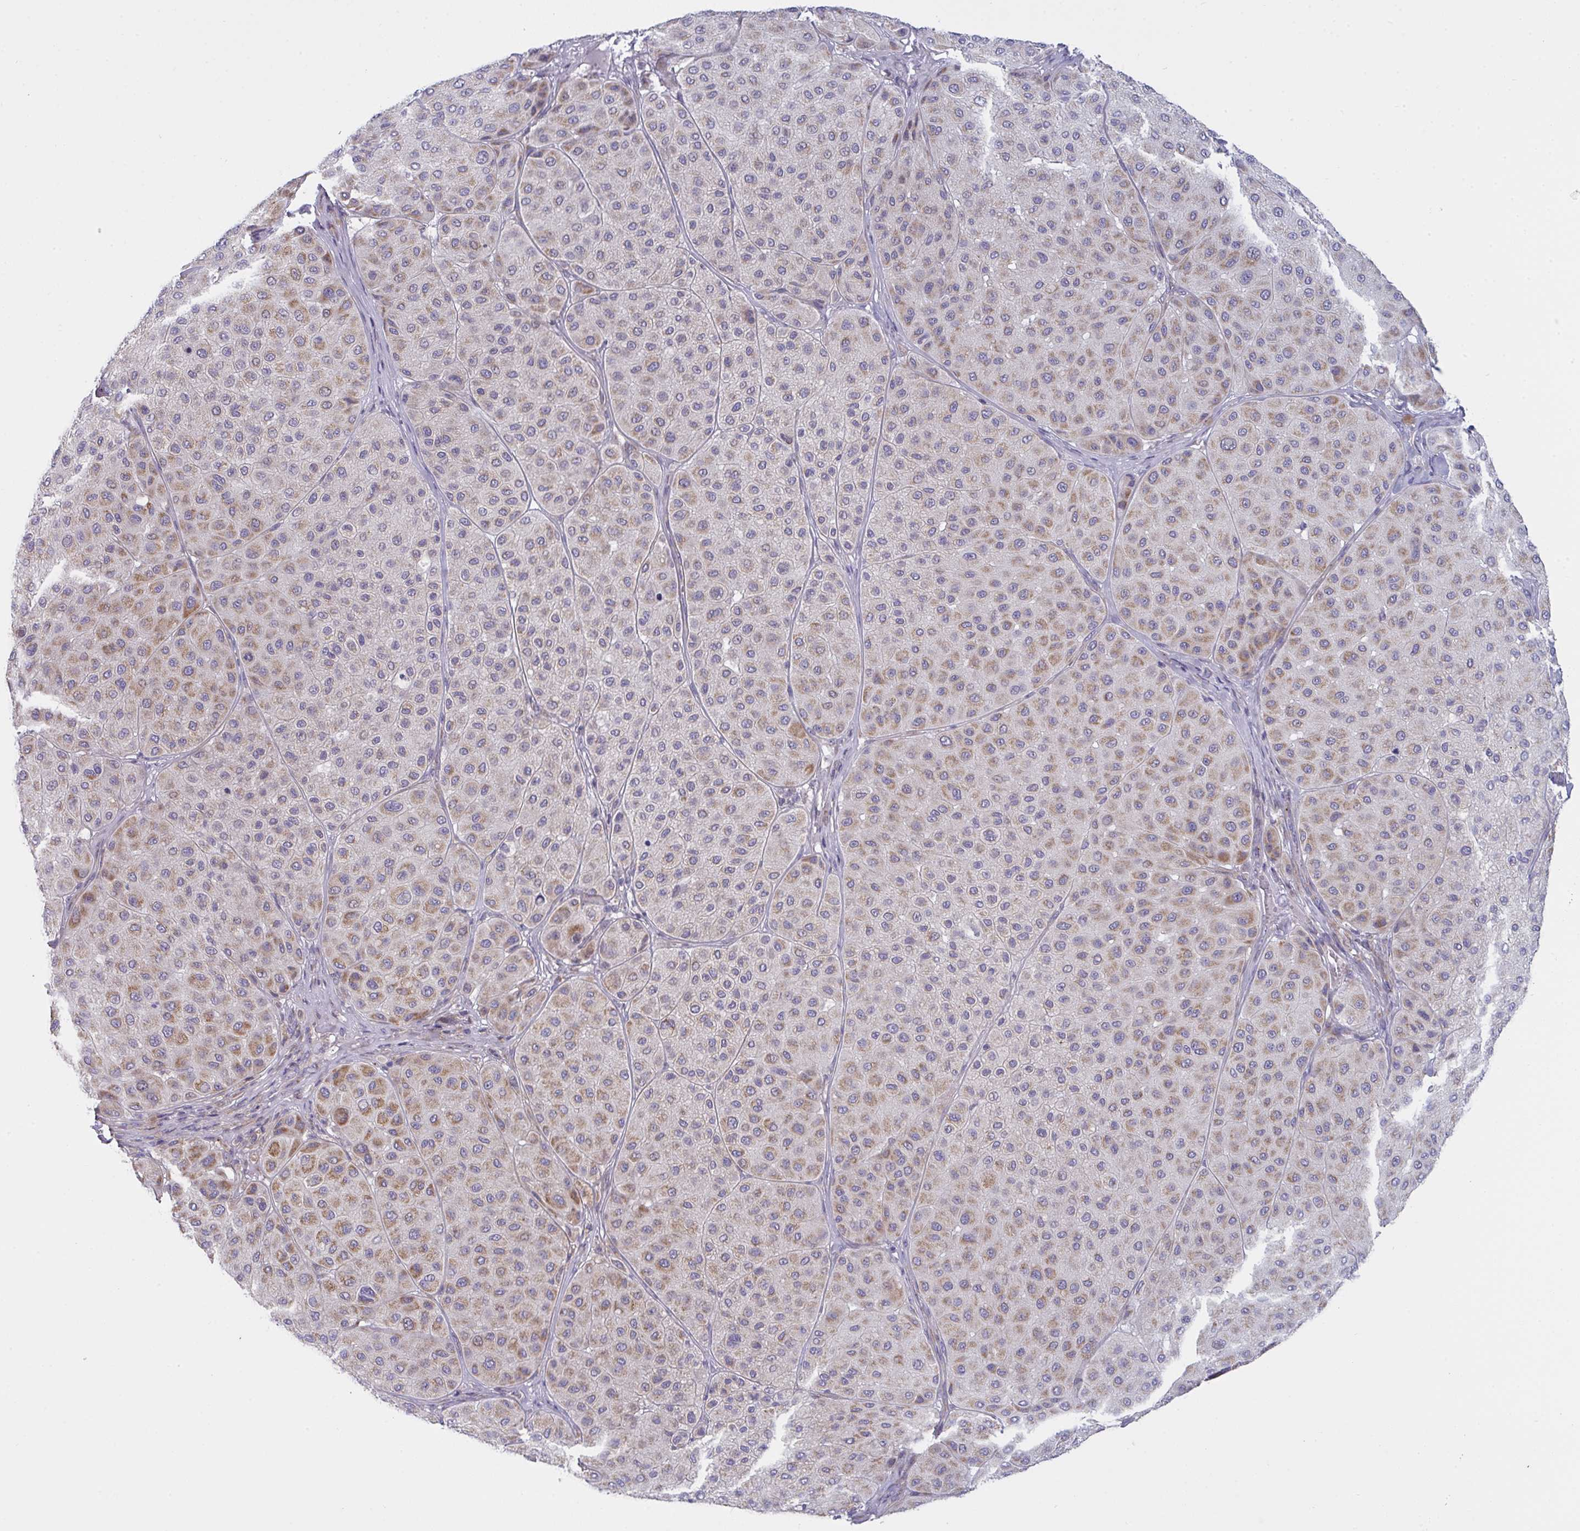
{"staining": {"intensity": "moderate", "quantity": "<25%", "location": "cytoplasmic/membranous"}, "tissue": "melanoma", "cell_type": "Tumor cells", "image_type": "cancer", "snomed": [{"axis": "morphology", "description": "Malignant melanoma, Metastatic site"}, {"axis": "topography", "description": "Smooth muscle"}], "caption": "IHC image of neoplastic tissue: human malignant melanoma (metastatic site) stained using immunohistochemistry shows low levels of moderate protein expression localized specifically in the cytoplasmic/membranous of tumor cells, appearing as a cytoplasmic/membranous brown color.", "gene": "MRPS2", "patient": {"sex": "male", "age": 41}}